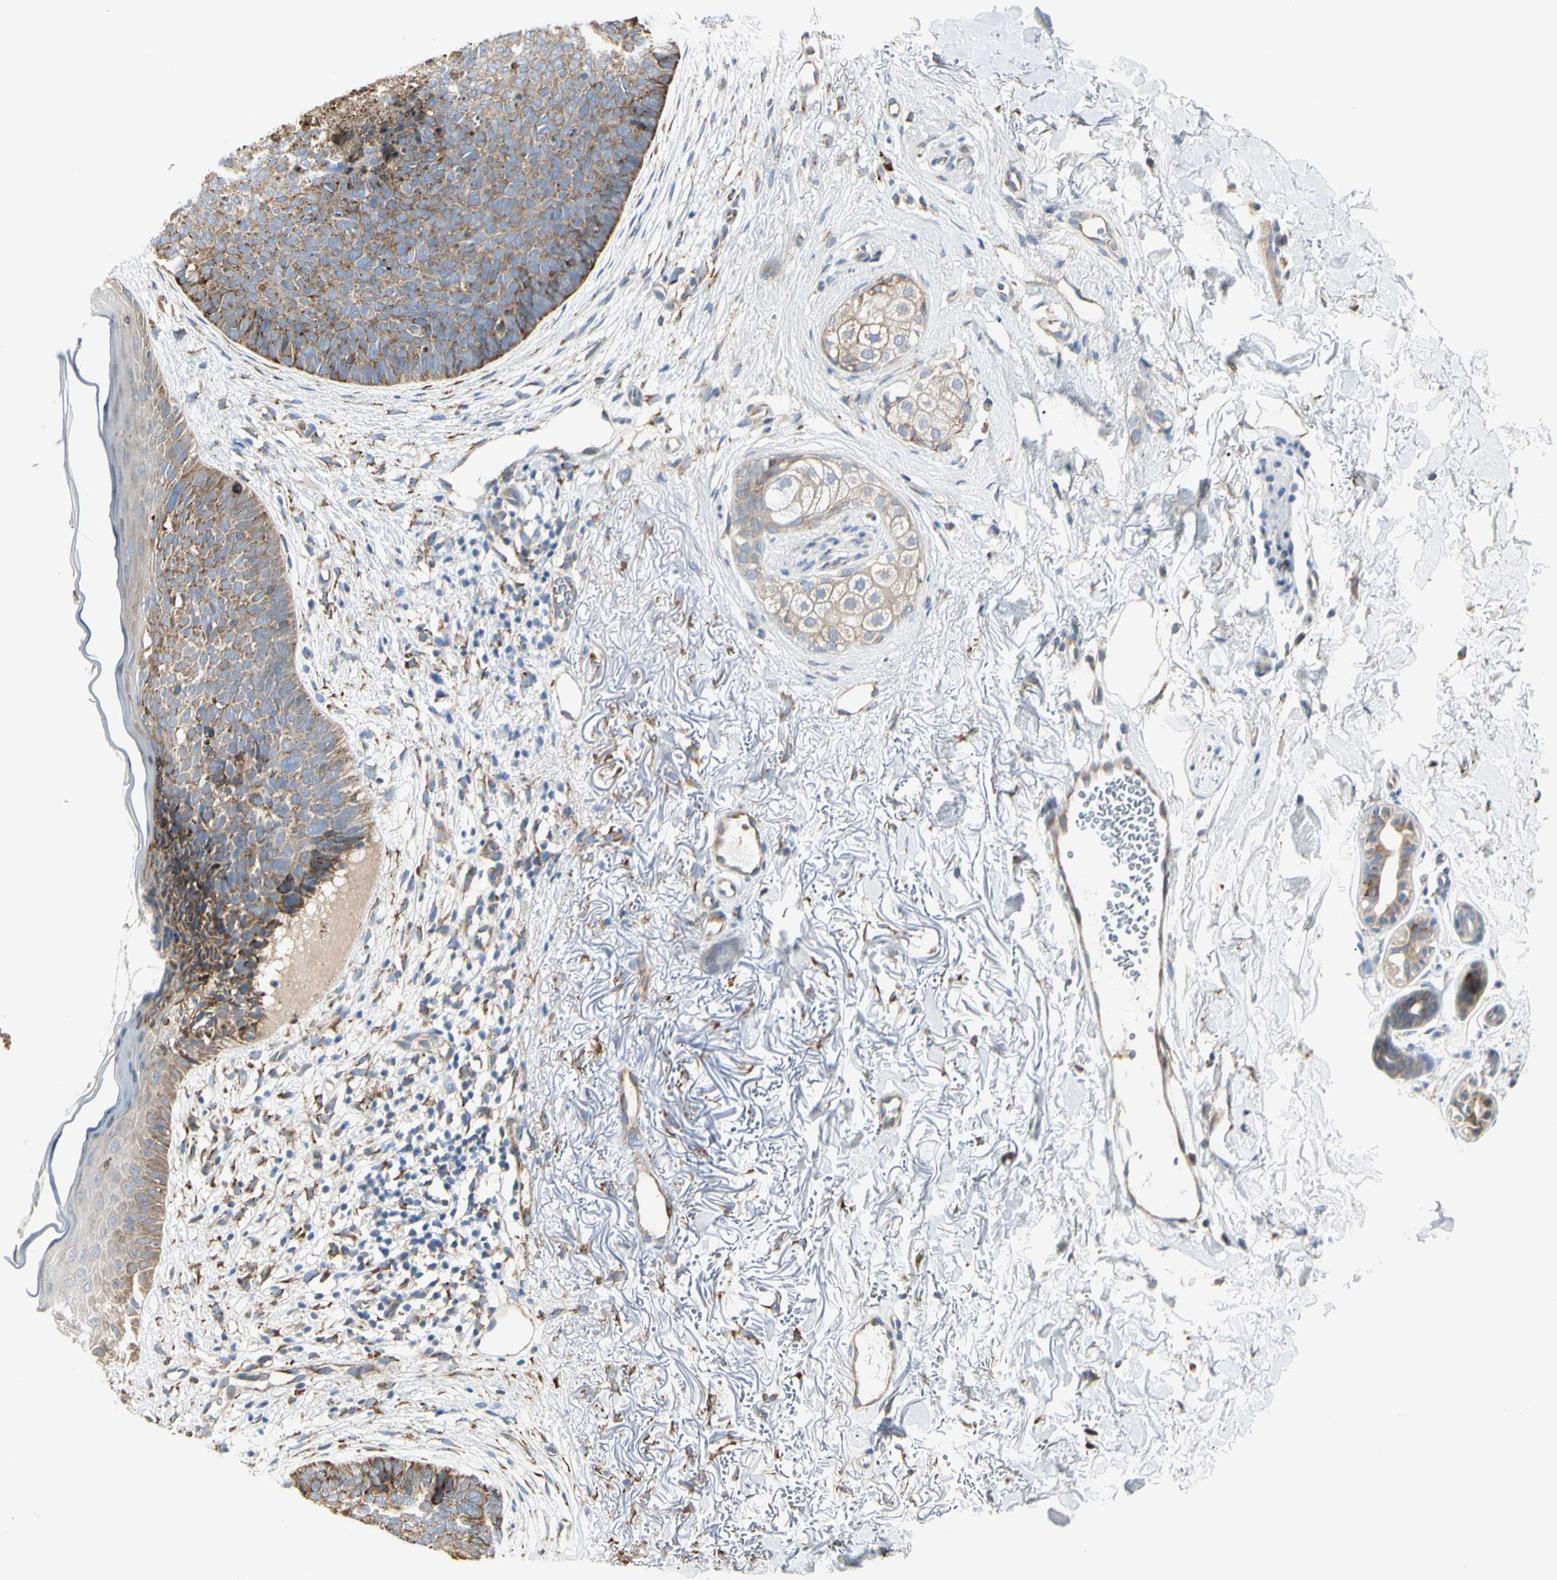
{"staining": {"intensity": "strong", "quantity": ">75%", "location": "cytoplasmic/membranous"}, "tissue": "skin cancer", "cell_type": "Tumor cells", "image_type": "cancer", "snomed": [{"axis": "morphology", "description": "Basal cell carcinoma"}, {"axis": "topography", "description": "Skin"}], "caption": "Protein expression analysis of skin basal cell carcinoma reveals strong cytoplasmic/membranous staining in about >75% of tumor cells. Immunohistochemistry (ihc) stains the protein in brown and the nuclei are stained blue.", "gene": "HSP90B1", "patient": {"sex": "female", "age": 70}}